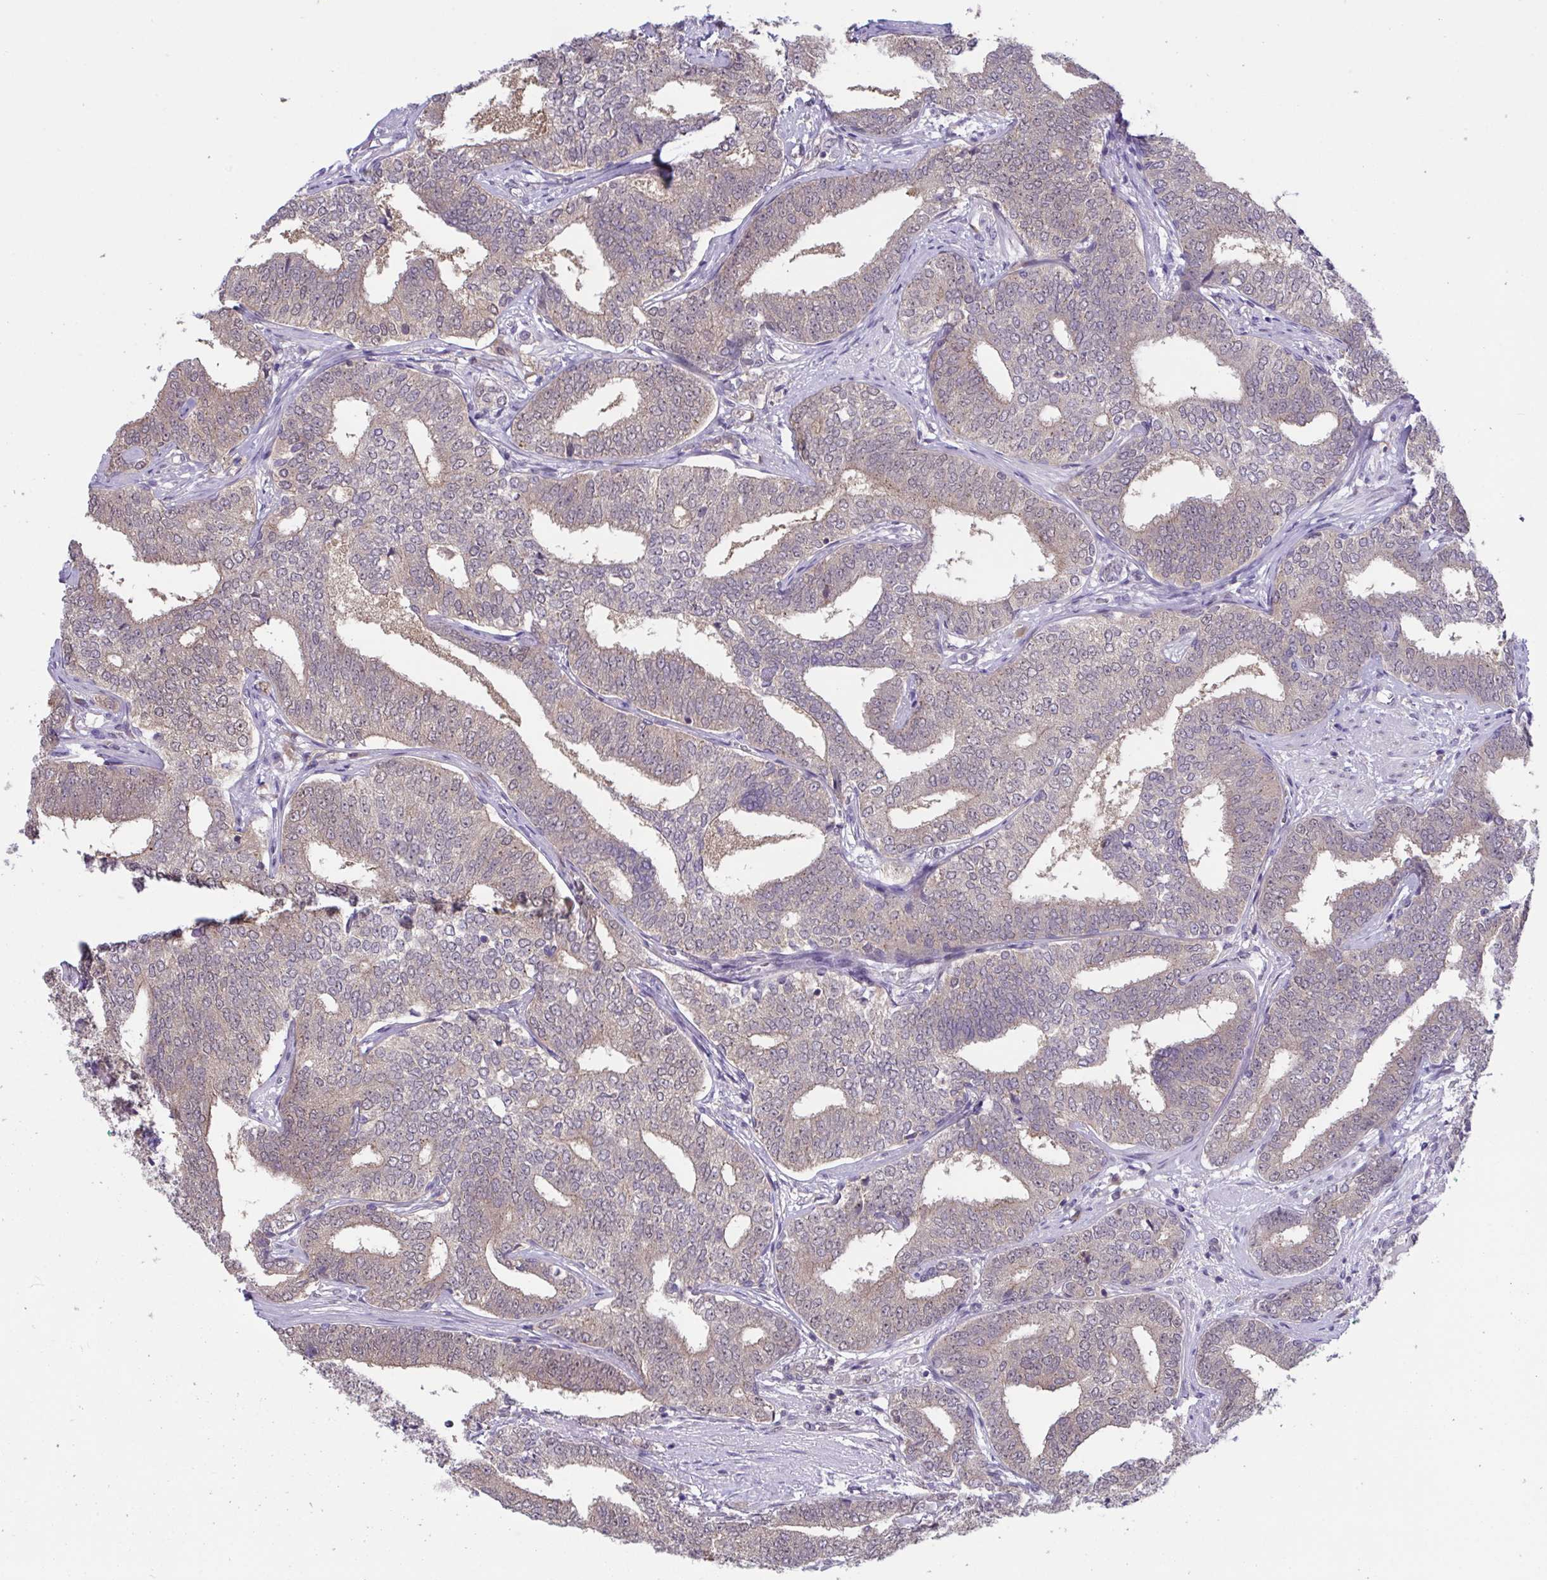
{"staining": {"intensity": "weak", "quantity": ">75%", "location": "cytoplasmic/membranous,nuclear"}, "tissue": "prostate cancer", "cell_type": "Tumor cells", "image_type": "cancer", "snomed": [{"axis": "morphology", "description": "Adenocarcinoma, High grade"}, {"axis": "topography", "description": "Prostate"}], "caption": "Immunohistochemistry of prostate cancer demonstrates low levels of weak cytoplasmic/membranous and nuclear positivity in about >75% of tumor cells.", "gene": "ZNF444", "patient": {"sex": "male", "age": 72}}